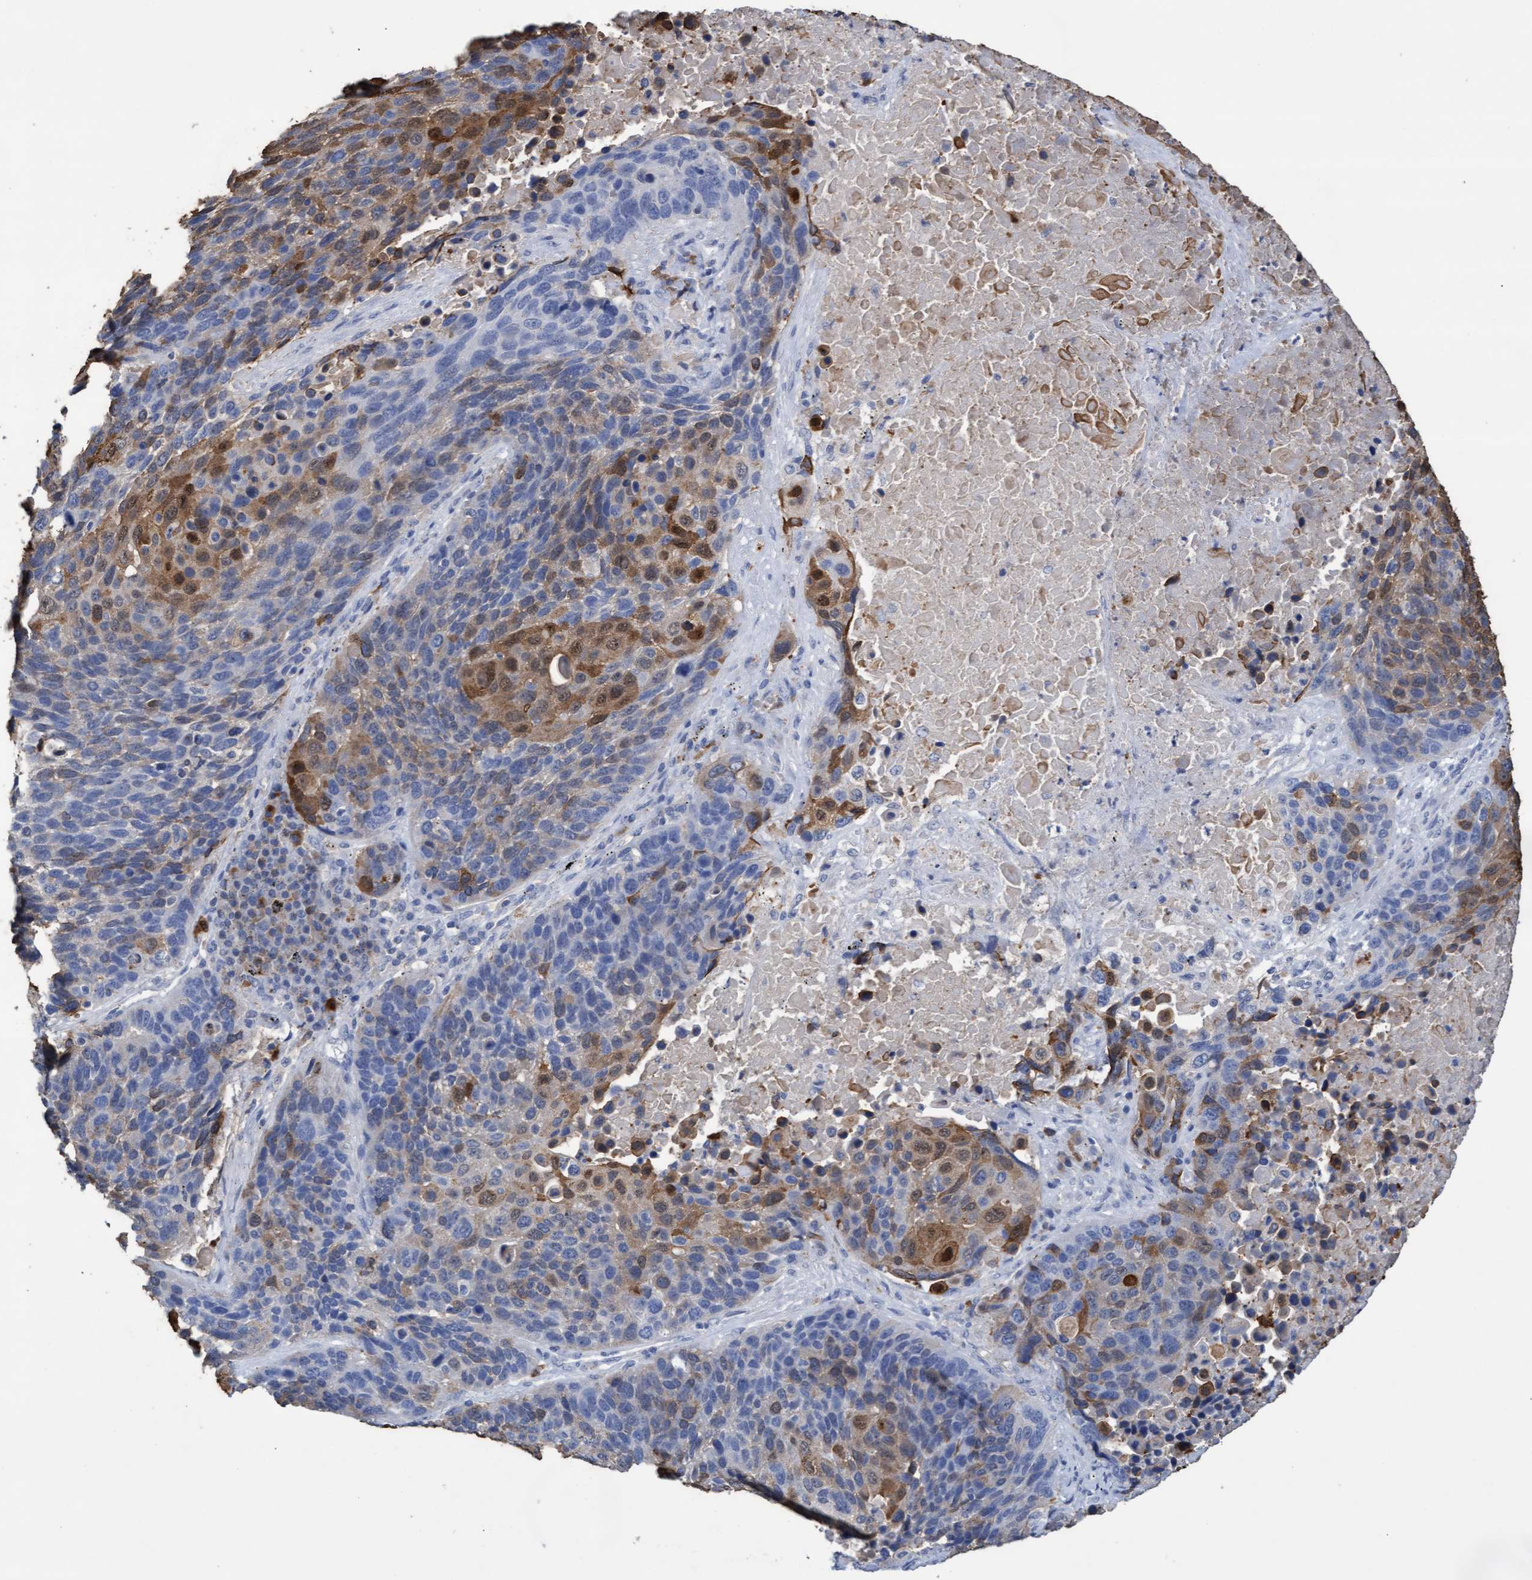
{"staining": {"intensity": "moderate", "quantity": "25%-75%", "location": "cytoplasmic/membranous,nuclear"}, "tissue": "lung cancer", "cell_type": "Tumor cells", "image_type": "cancer", "snomed": [{"axis": "morphology", "description": "Squamous cell carcinoma, NOS"}, {"axis": "topography", "description": "Lung"}], "caption": "Moderate cytoplasmic/membranous and nuclear expression is appreciated in about 25%-75% of tumor cells in lung squamous cell carcinoma. (DAB = brown stain, brightfield microscopy at high magnification).", "gene": "GPR39", "patient": {"sex": "male", "age": 66}}